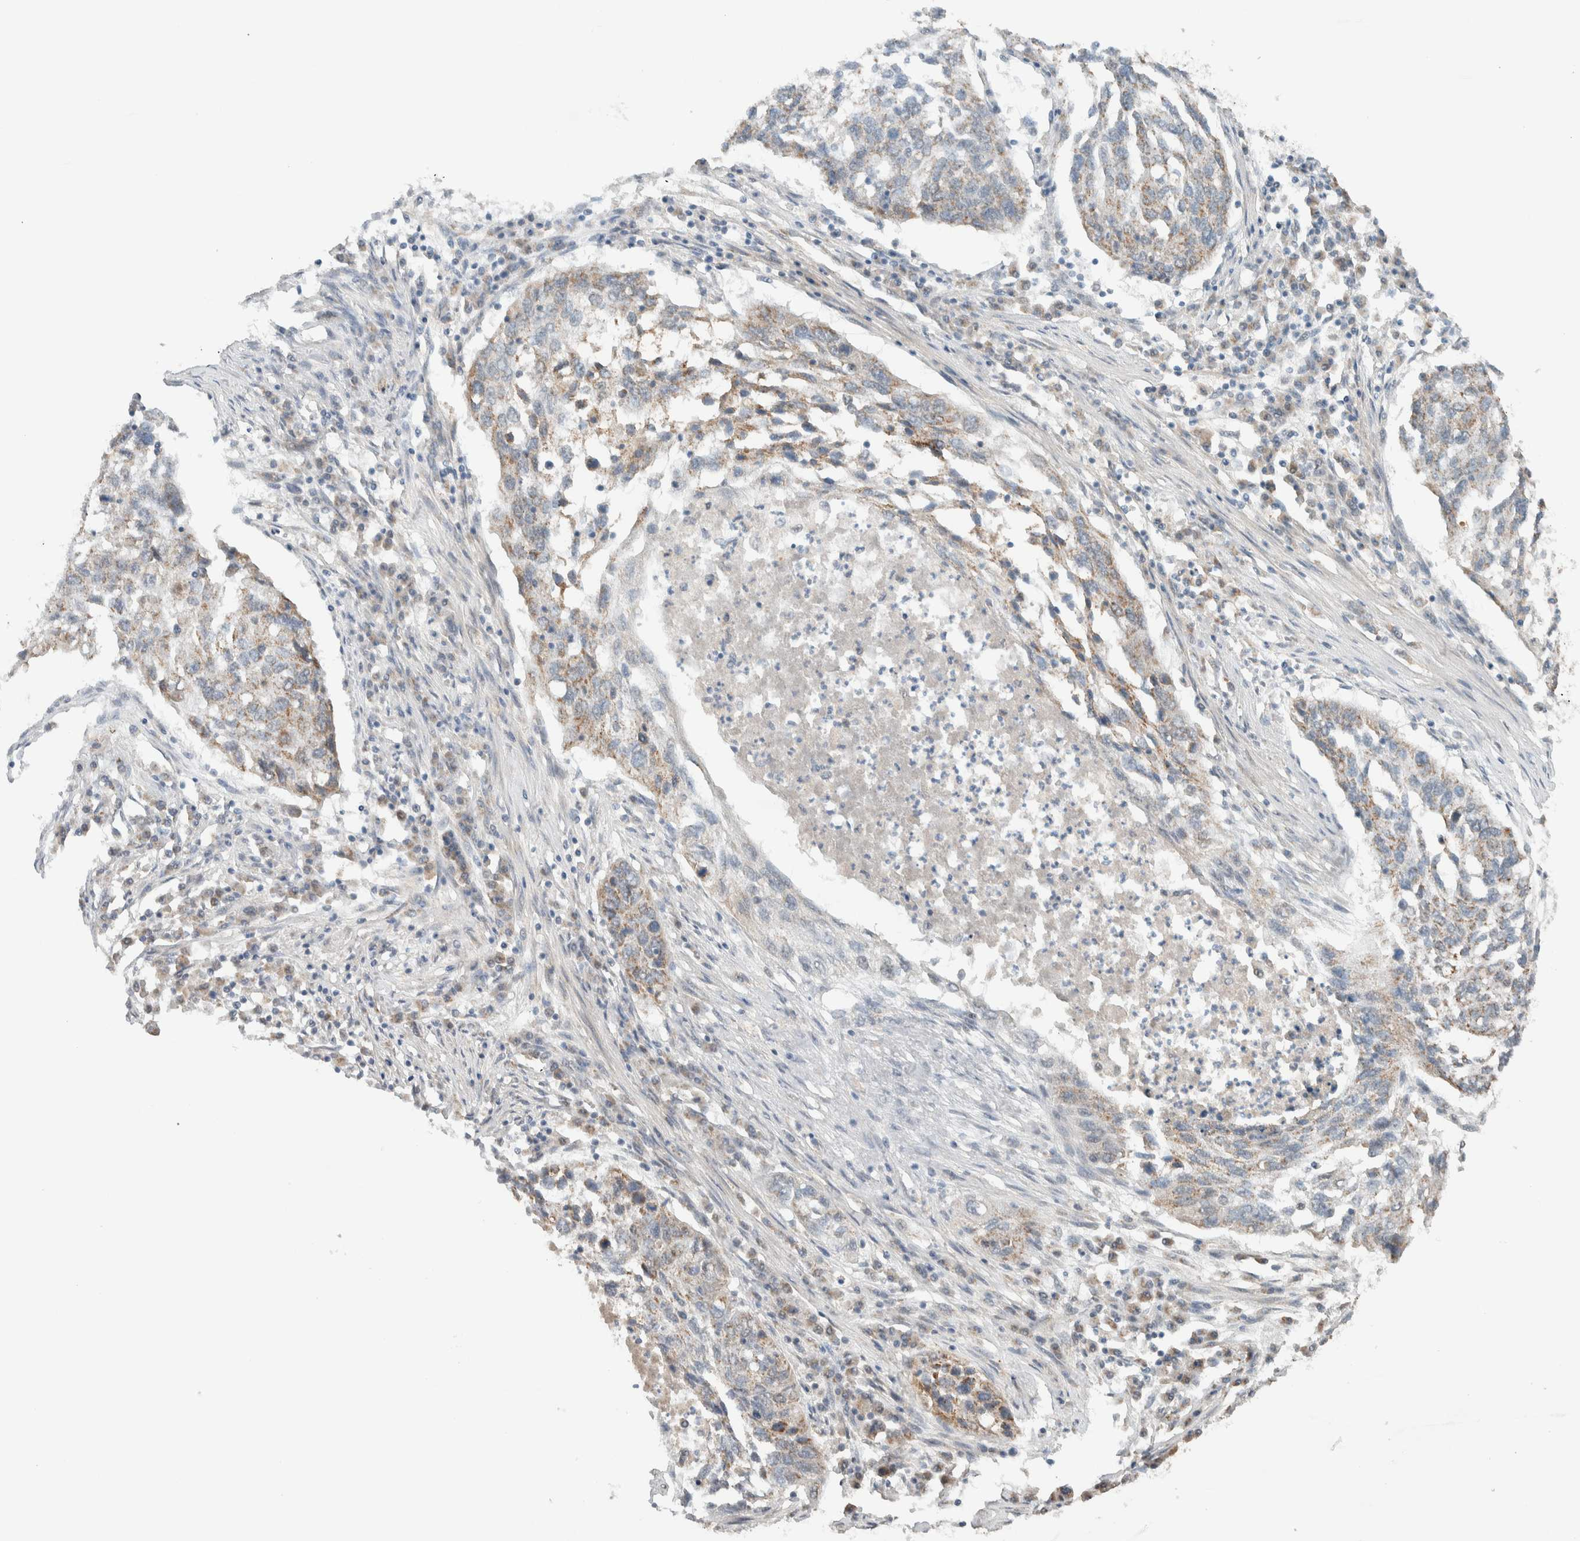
{"staining": {"intensity": "weak", "quantity": ">75%", "location": "cytoplasmic/membranous"}, "tissue": "lung cancer", "cell_type": "Tumor cells", "image_type": "cancer", "snomed": [{"axis": "morphology", "description": "Squamous cell carcinoma, NOS"}, {"axis": "topography", "description": "Lung"}], "caption": "Lung squamous cell carcinoma tissue displays weak cytoplasmic/membranous staining in approximately >75% of tumor cells, visualized by immunohistochemistry. Immunohistochemistry stains the protein of interest in brown and the nuclei are stained blue.", "gene": "MRPL41", "patient": {"sex": "female", "age": 63}}